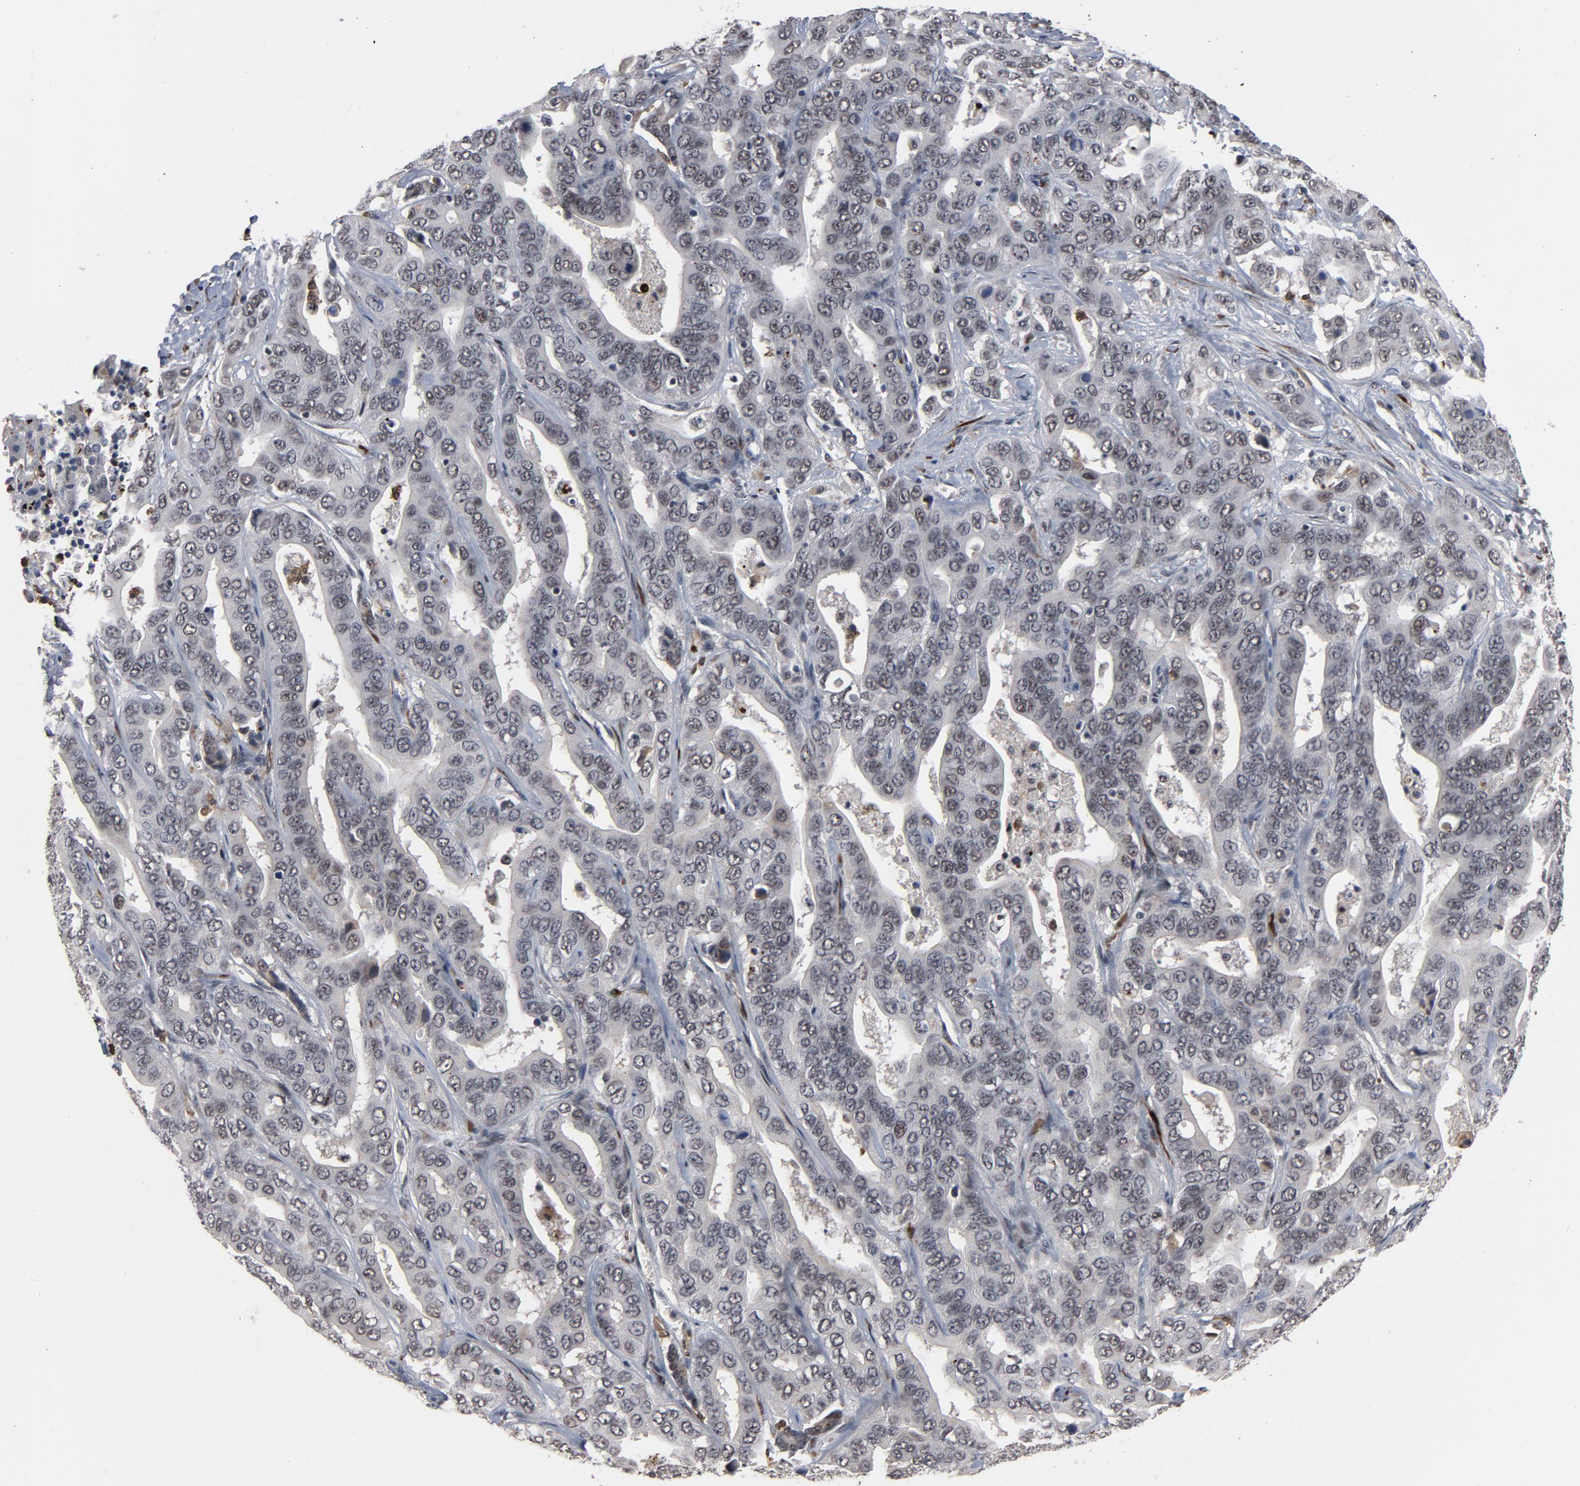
{"staining": {"intensity": "negative", "quantity": "none", "location": "none"}, "tissue": "liver cancer", "cell_type": "Tumor cells", "image_type": "cancer", "snomed": [{"axis": "morphology", "description": "Cholangiocarcinoma"}, {"axis": "topography", "description": "Liver"}], "caption": "Tumor cells show no significant staining in liver cancer (cholangiocarcinoma). (Immunohistochemistry (ihc), brightfield microscopy, high magnification).", "gene": "RTL5", "patient": {"sex": "female", "age": 52}}